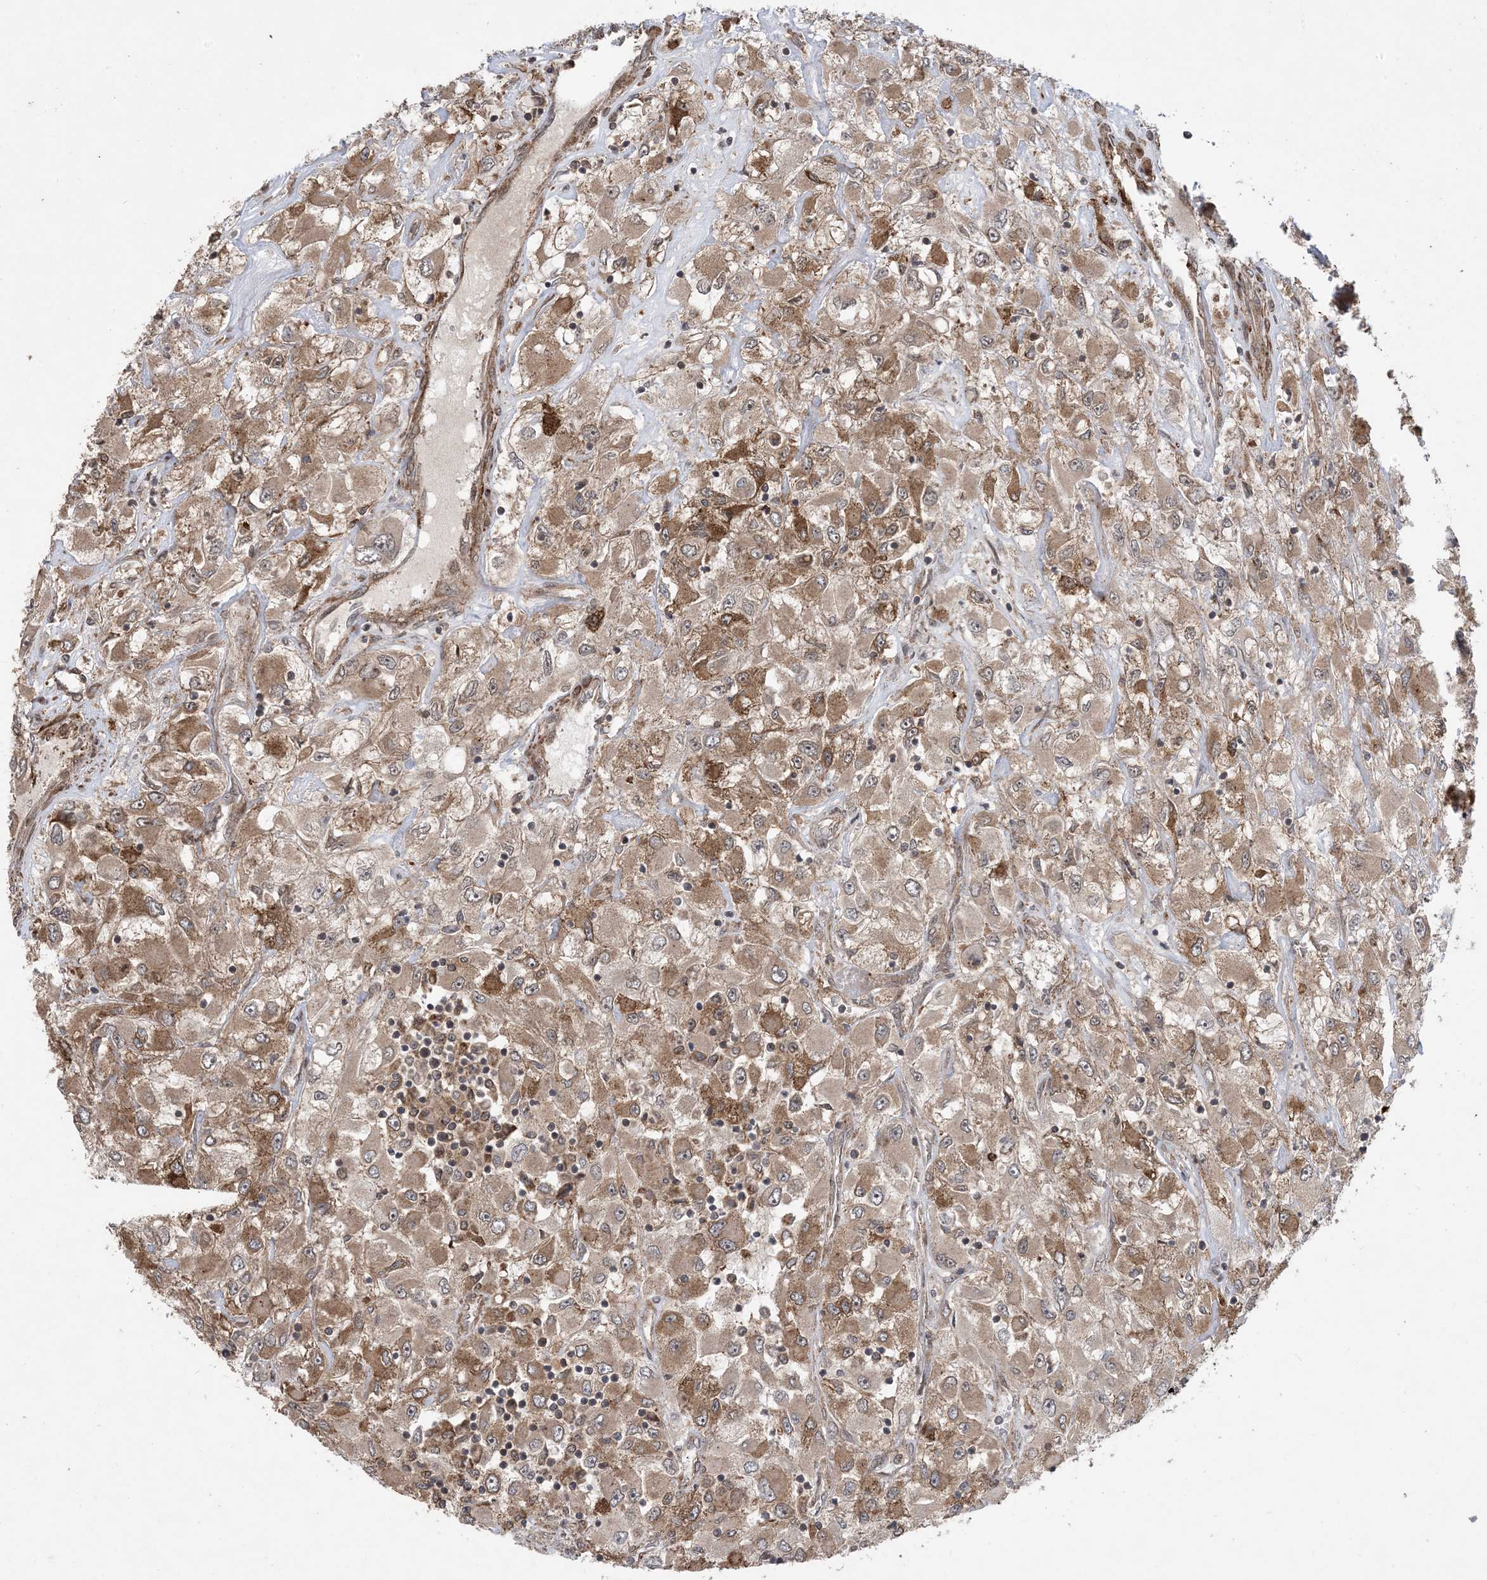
{"staining": {"intensity": "moderate", "quantity": ">75%", "location": "cytoplasmic/membranous"}, "tissue": "renal cancer", "cell_type": "Tumor cells", "image_type": "cancer", "snomed": [{"axis": "morphology", "description": "Adenocarcinoma, NOS"}, {"axis": "topography", "description": "Kidney"}], "caption": "The immunohistochemical stain highlights moderate cytoplasmic/membranous expression in tumor cells of renal adenocarcinoma tissue. The protein is shown in brown color, while the nuclei are stained blue.", "gene": "ZNF511", "patient": {"sex": "female", "age": 52}}